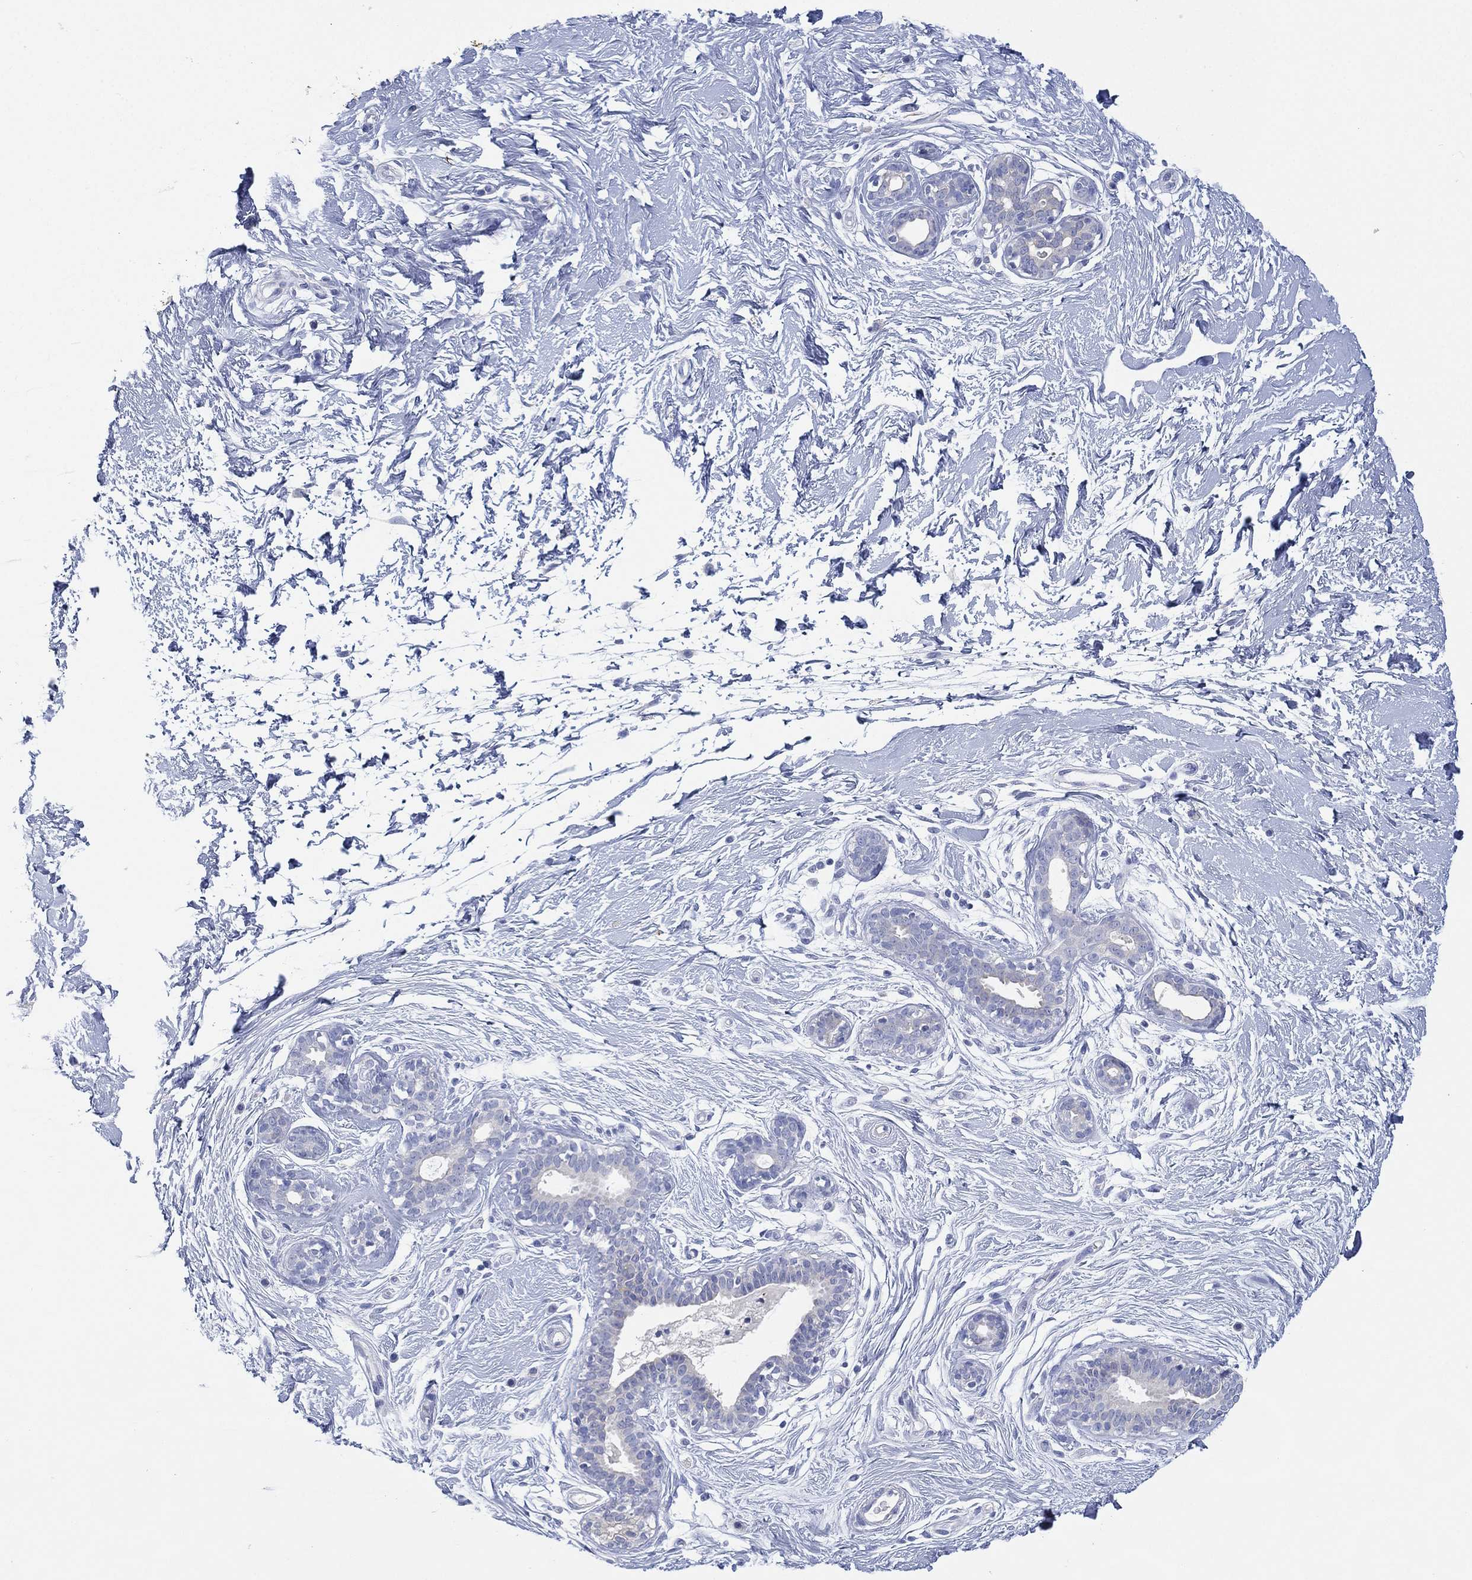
{"staining": {"intensity": "negative", "quantity": "none", "location": "none"}, "tissue": "breast", "cell_type": "Adipocytes", "image_type": "normal", "snomed": [{"axis": "morphology", "description": "Normal tissue, NOS"}, {"axis": "topography", "description": "Breast"}], "caption": "Immunohistochemical staining of unremarkable breast shows no significant staining in adipocytes. The staining is performed using DAB brown chromogen with nuclei counter-stained in using hematoxylin.", "gene": "FMO1", "patient": {"sex": "female", "age": 37}}